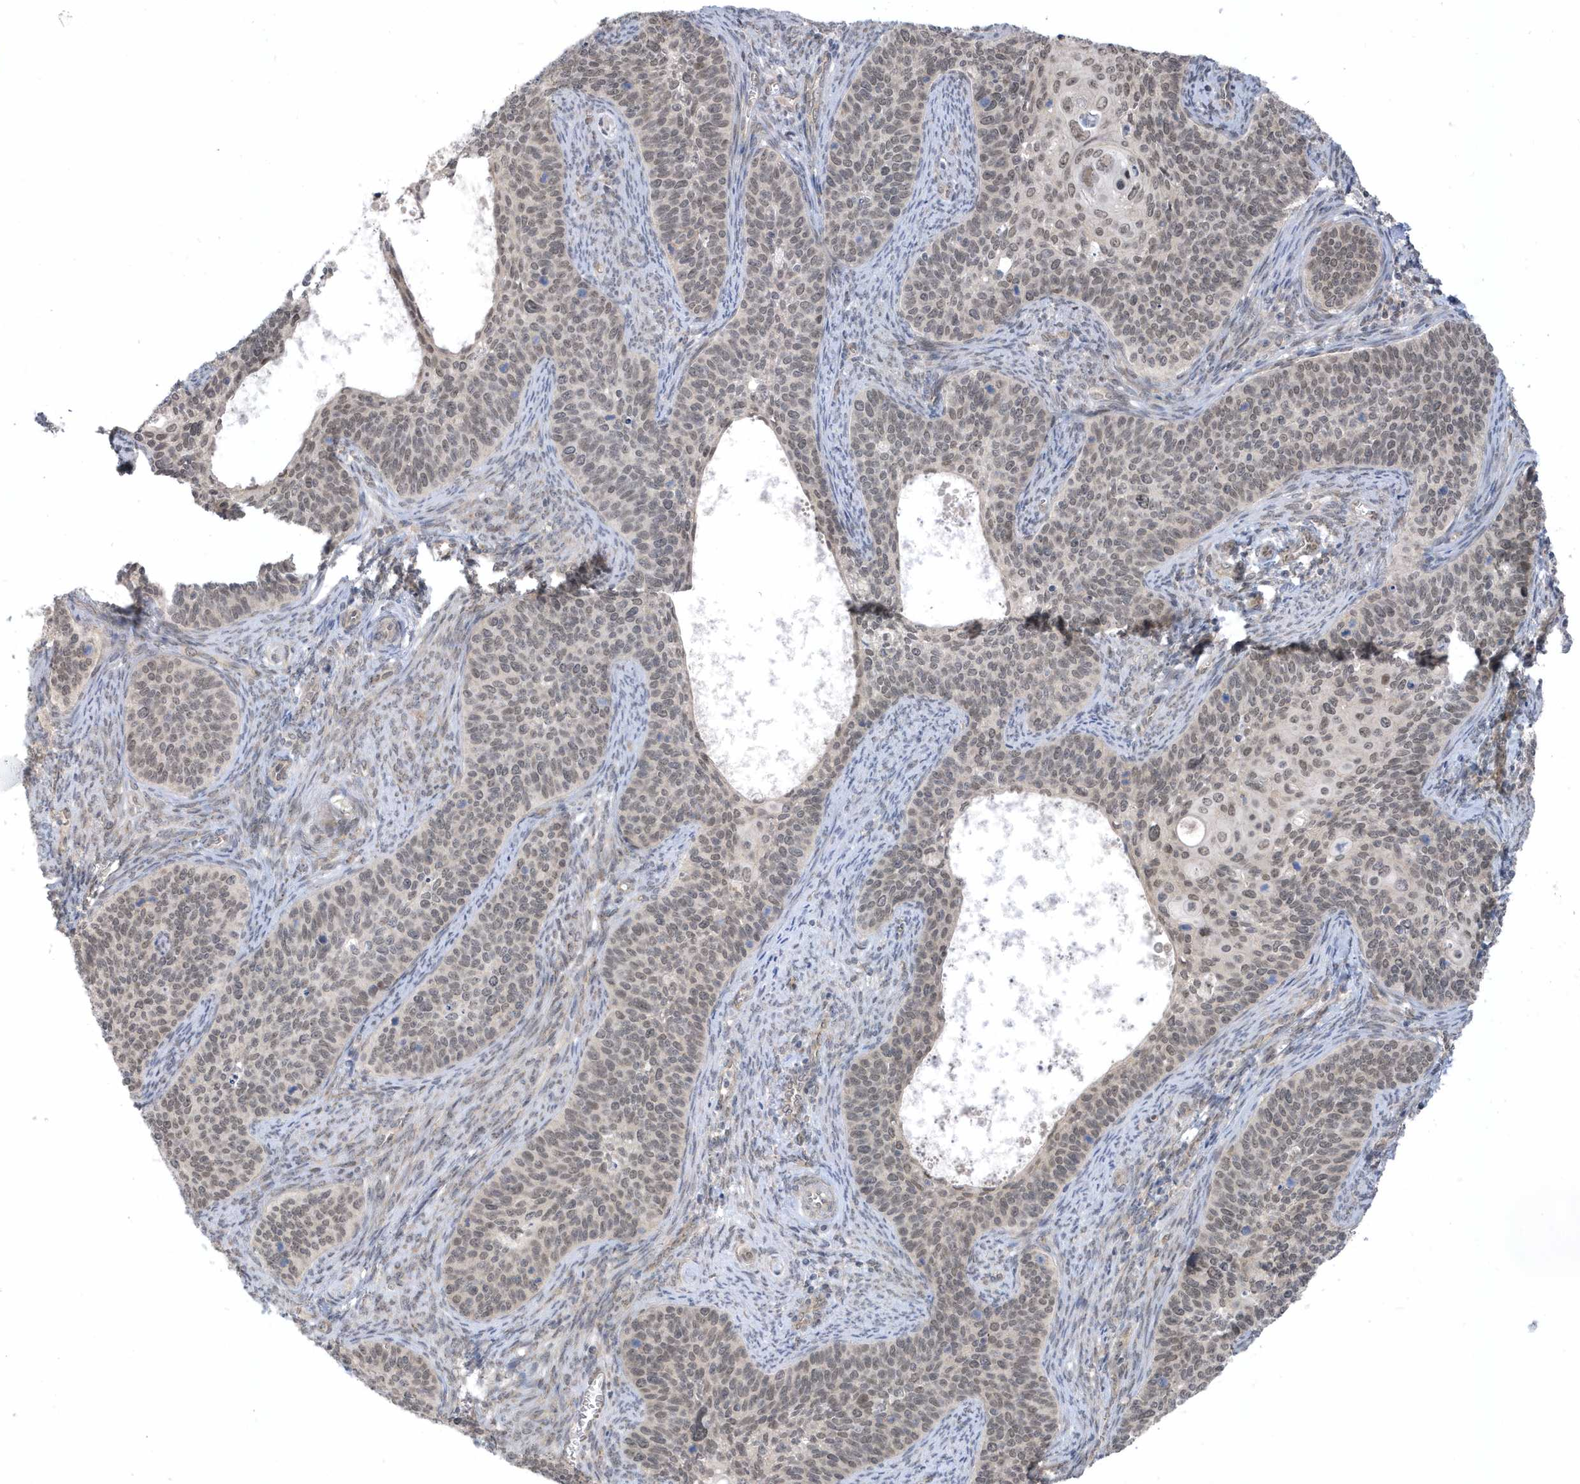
{"staining": {"intensity": "moderate", "quantity": "25%-75%", "location": "nuclear"}, "tissue": "cervical cancer", "cell_type": "Tumor cells", "image_type": "cancer", "snomed": [{"axis": "morphology", "description": "Squamous cell carcinoma, NOS"}, {"axis": "topography", "description": "Cervix"}], "caption": "Cervical squamous cell carcinoma stained for a protein demonstrates moderate nuclear positivity in tumor cells. (brown staining indicates protein expression, while blue staining denotes nuclei).", "gene": "USP53", "patient": {"sex": "female", "age": 33}}